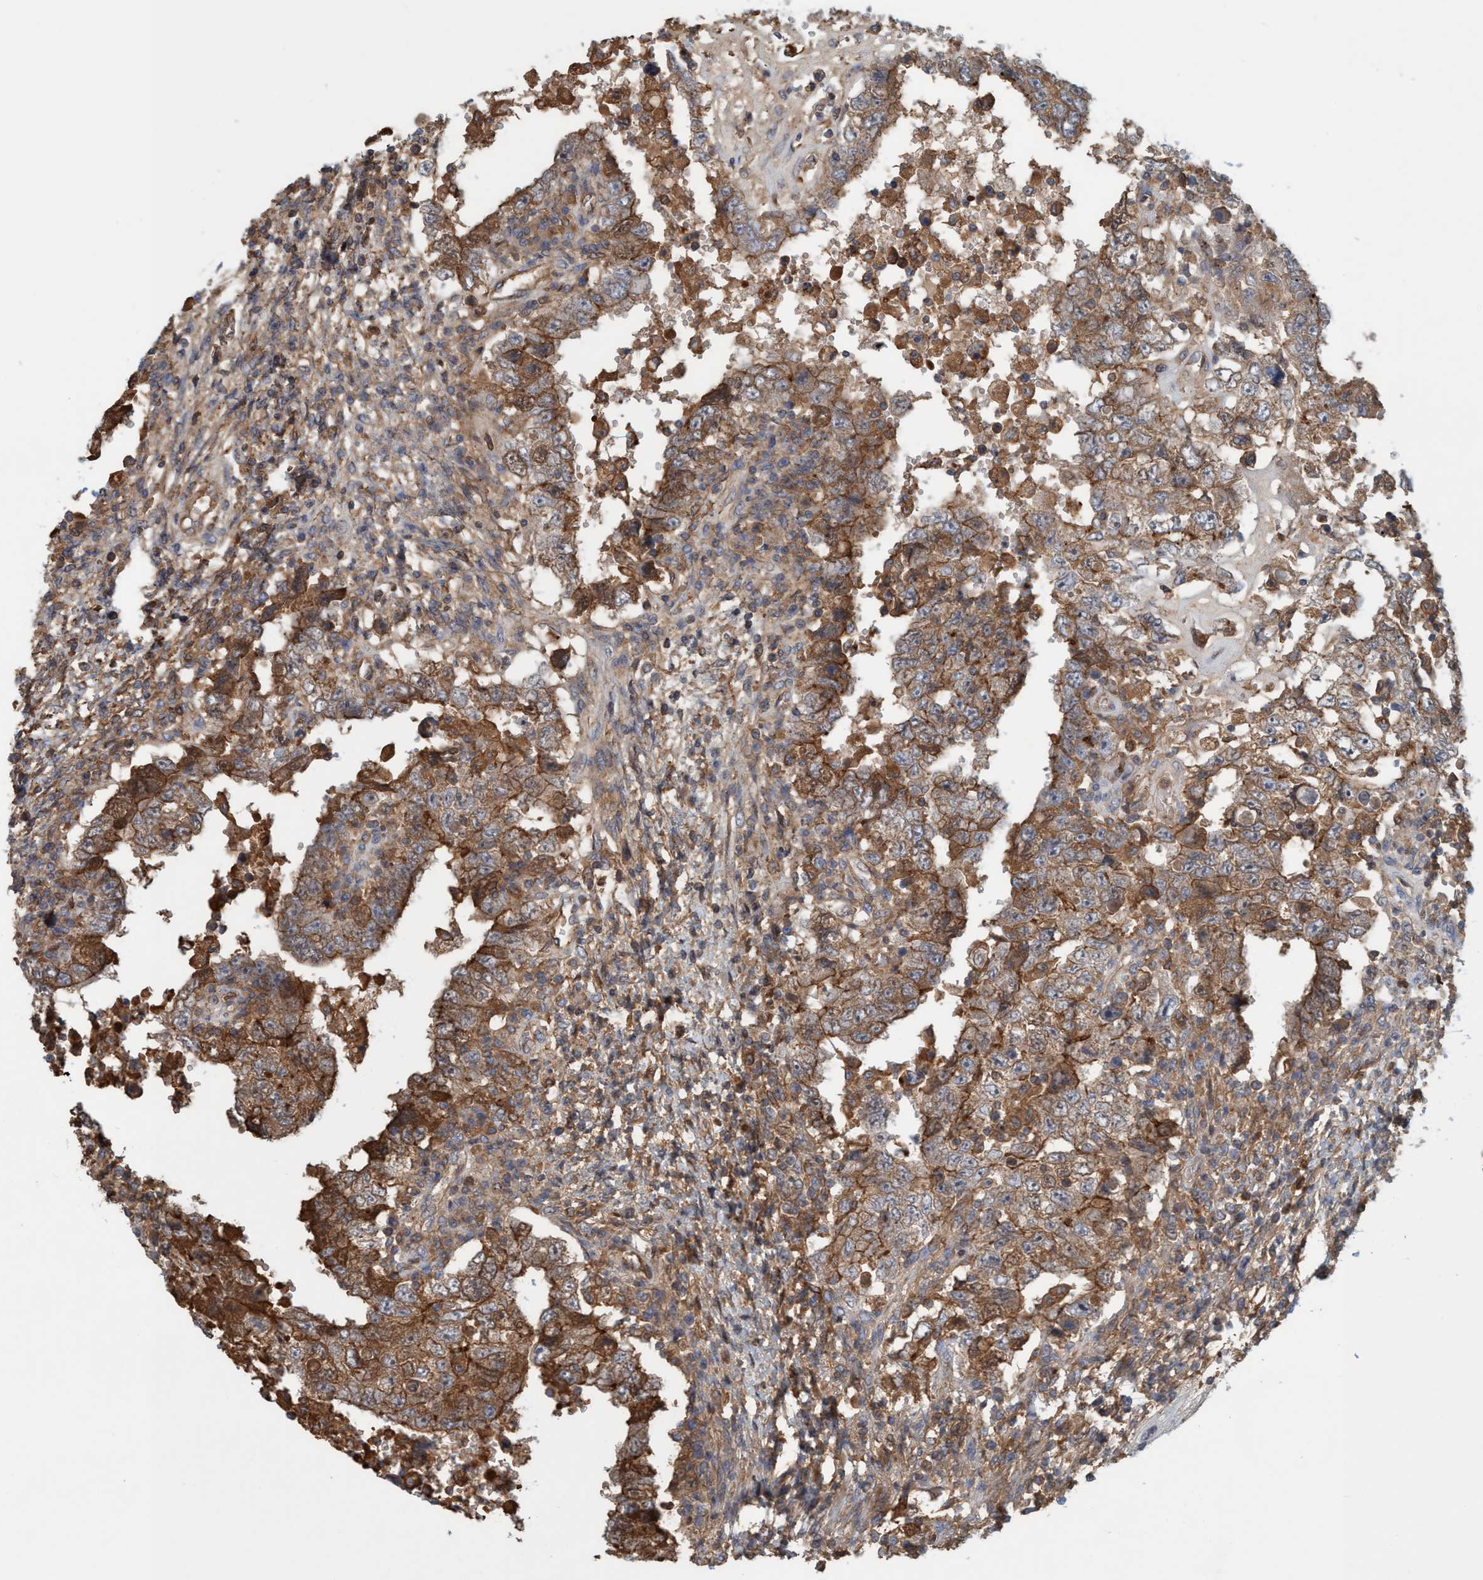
{"staining": {"intensity": "moderate", "quantity": ">75%", "location": "cytoplasmic/membranous"}, "tissue": "testis cancer", "cell_type": "Tumor cells", "image_type": "cancer", "snomed": [{"axis": "morphology", "description": "Carcinoma, Embryonal, NOS"}, {"axis": "topography", "description": "Testis"}], "caption": "The immunohistochemical stain labels moderate cytoplasmic/membranous staining in tumor cells of testis embryonal carcinoma tissue.", "gene": "SPECC1", "patient": {"sex": "male", "age": 26}}